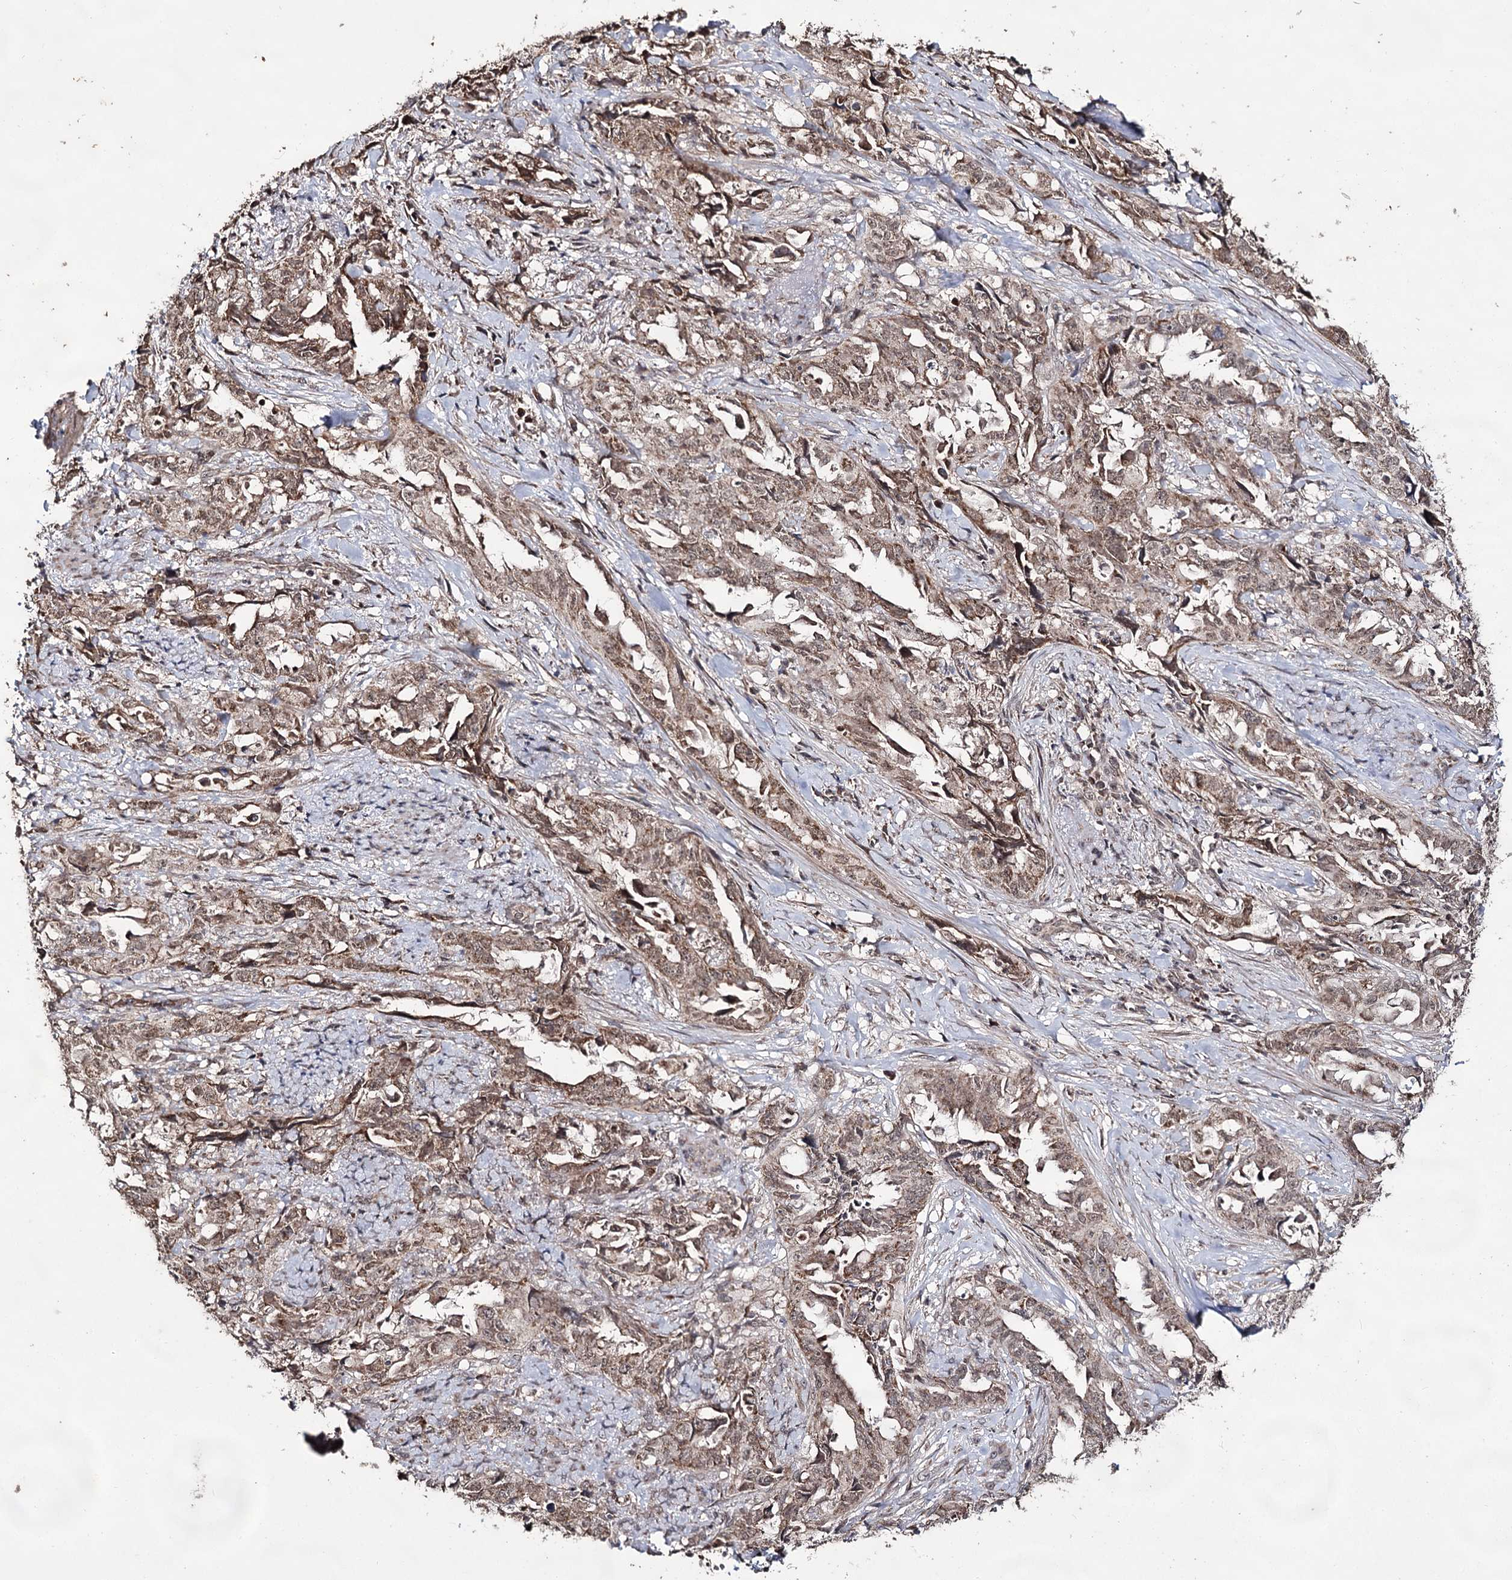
{"staining": {"intensity": "moderate", "quantity": ">75%", "location": "cytoplasmic/membranous,nuclear"}, "tissue": "endometrial cancer", "cell_type": "Tumor cells", "image_type": "cancer", "snomed": [{"axis": "morphology", "description": "Adenocarcinoma, NOS"}, {"axis": "topography", "description": "Endometrium"}], "caption": "Immunohistochemical staining of endometrial adenocarcinoma shows moderate cytoplasmic/membranous and nuclear protein positivity in about >75% of tumor cells.", "gene": "ACTR6", "patient": {"sex": "female", "age": 65}}